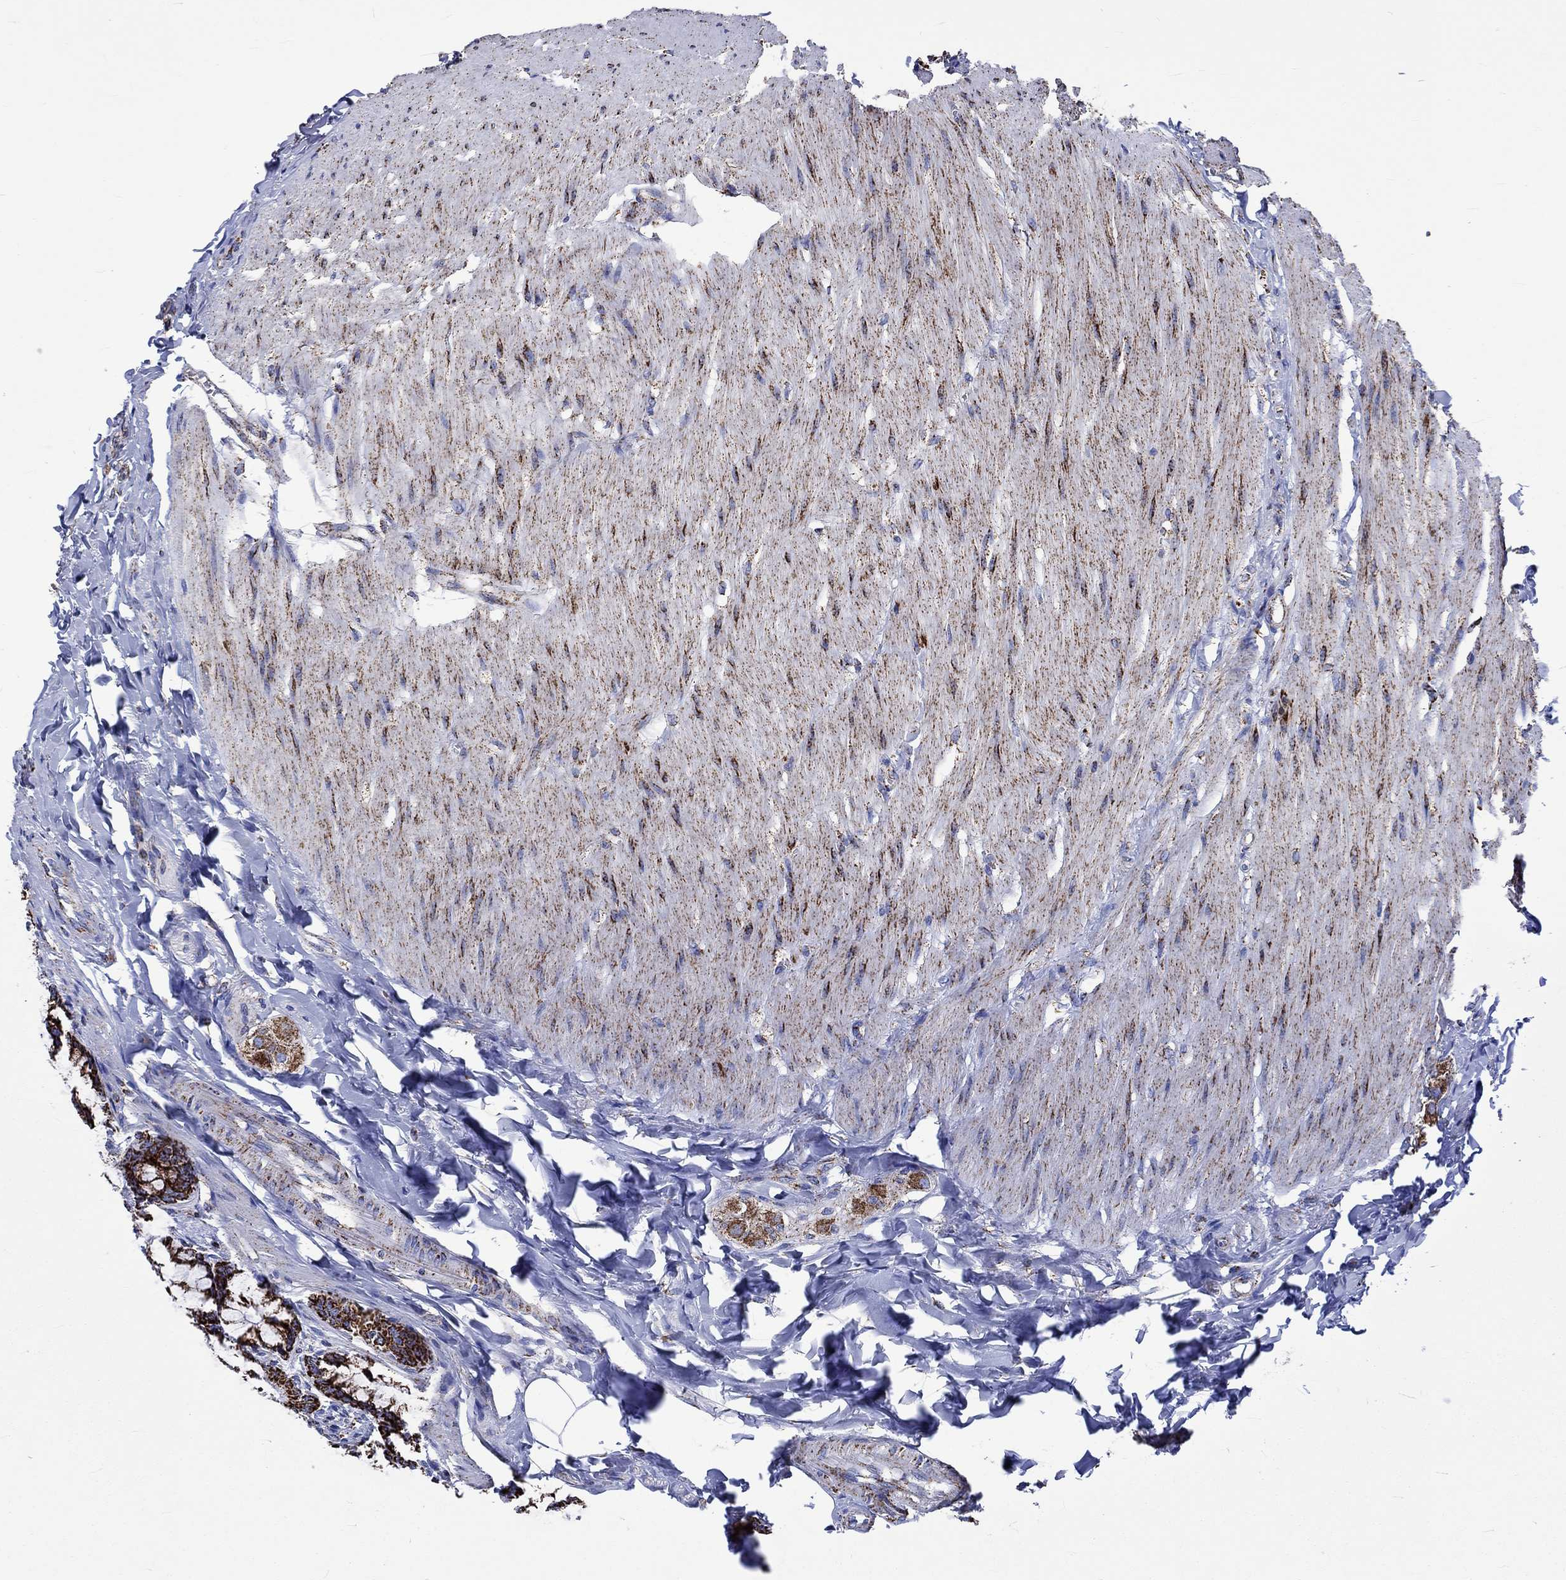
{"staining": {"intensity": "negative", "quantity": "none", "location": "none"}, "tissue": "colon", "cell_type": "Endothelial cells", "image_type": "normal", "snomed": [{"axis": "morphology", "description": "Normal tissue, NOS"}, {"axis": "topography", "description": "Colon"}], "caption": "This histopathology image is of benign colon stained with immunohistochemistry to label a protein in brown with the nuclei are counter-stained blue. There is no staining in endothelial cells.", "gene": "RCE1", "patient": {"sex": "female", "age": 65}}